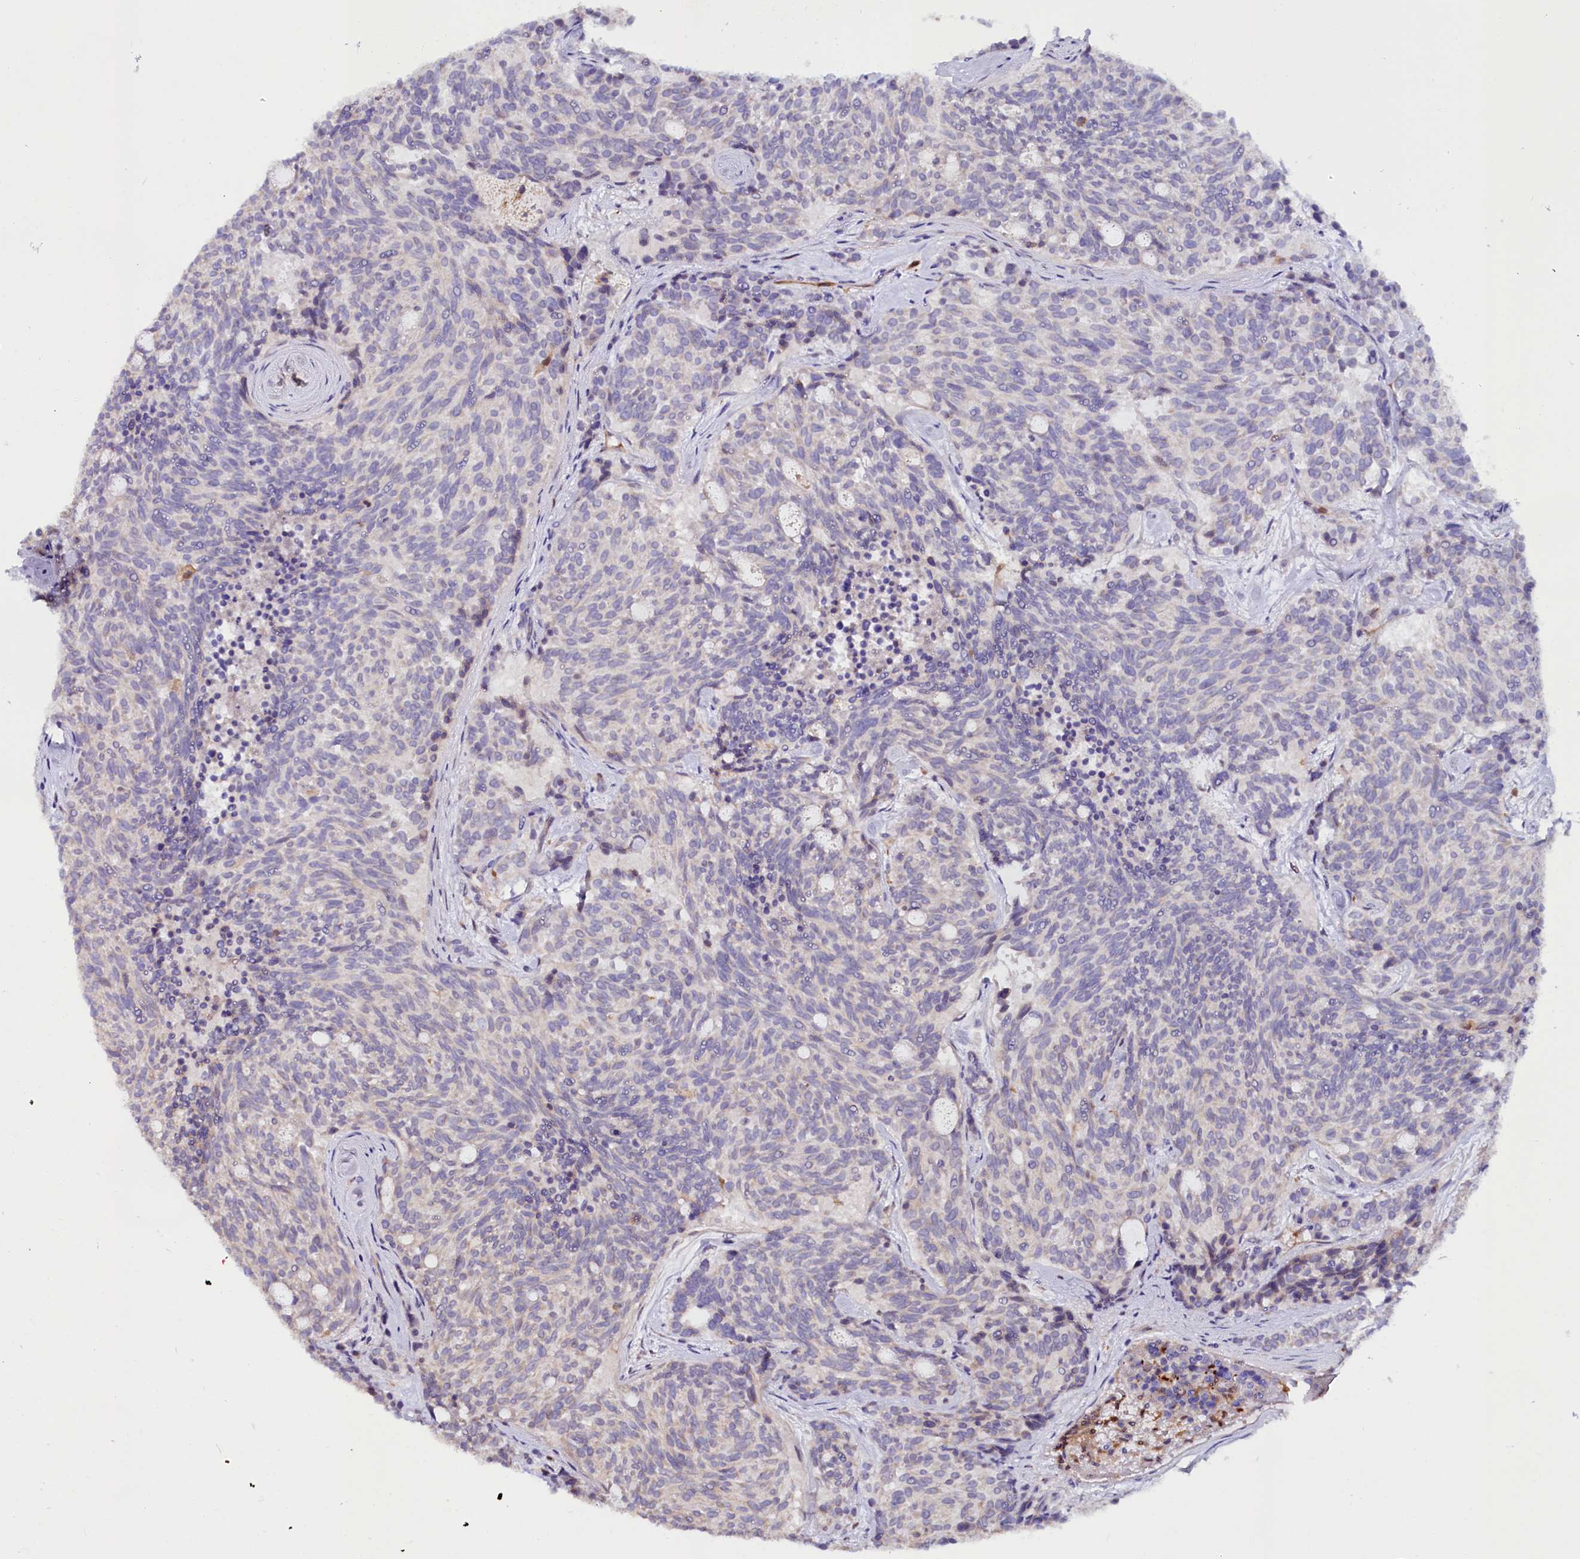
{"staining": {"intensity": "negative", "quantity": "none", "location": "none"}, "tissue": "carcinoid", "cell_type": "Tumor cells", "image_type": "cancer", "snomed": [{"axis": "morphology", "description": "Carcinoid, malignant, NOS"}, {"axis": "topography", "description": "Pancreas"}], "caption": "Tumor cells are negative for protein expression in human carcinoid.", "gene": "IL17RD", "patient": {"sex": "female", "age": 54}}